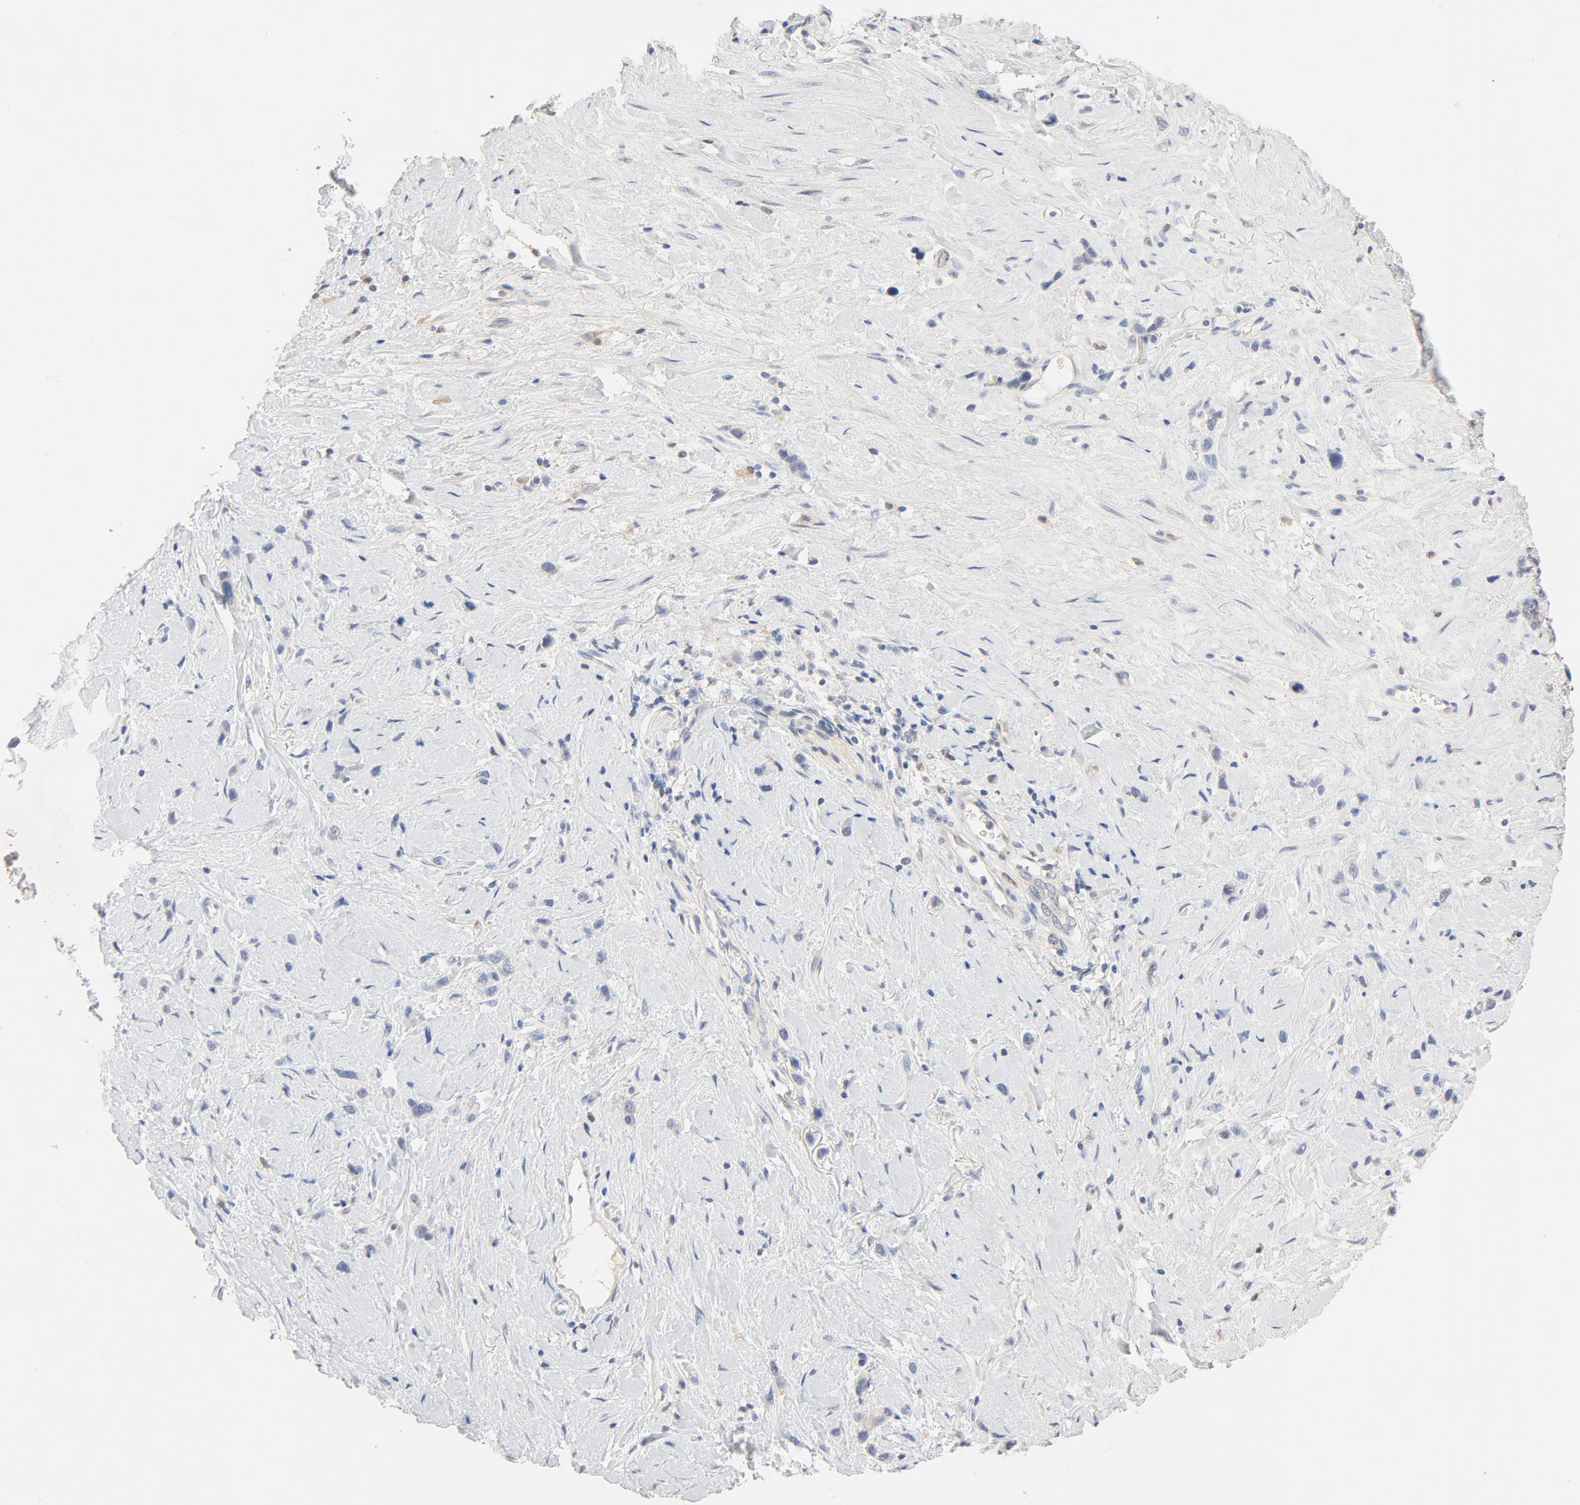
{"staining": {"intensity": "negative", "quantity": "none", "location": "none"}, "tissue": "stomach cancer", "cell_type": "Tumor cells", "image_type": "cancer", "snomed": [{"axis": "morphology", "description": "Normal tissue, NOS"}, {"axis": "morphology", "description": "Adenocarcinoma, NOS"}, {"axis": "morphology", "description": "Adenocarcinoma, High grade"}, {"axis": "topography", "description": "Stomach, upper"}, {"axis": "topography", "description": "Stomach"}], "caption": "Immunohistochemistry micrograph of human stomach cancer (adenocarcinoma) stained for a protein (brown), which reveals no positivity in tumor cells.", "gene": "STAT1", "patient": {"sex": "female", "age": 65}}